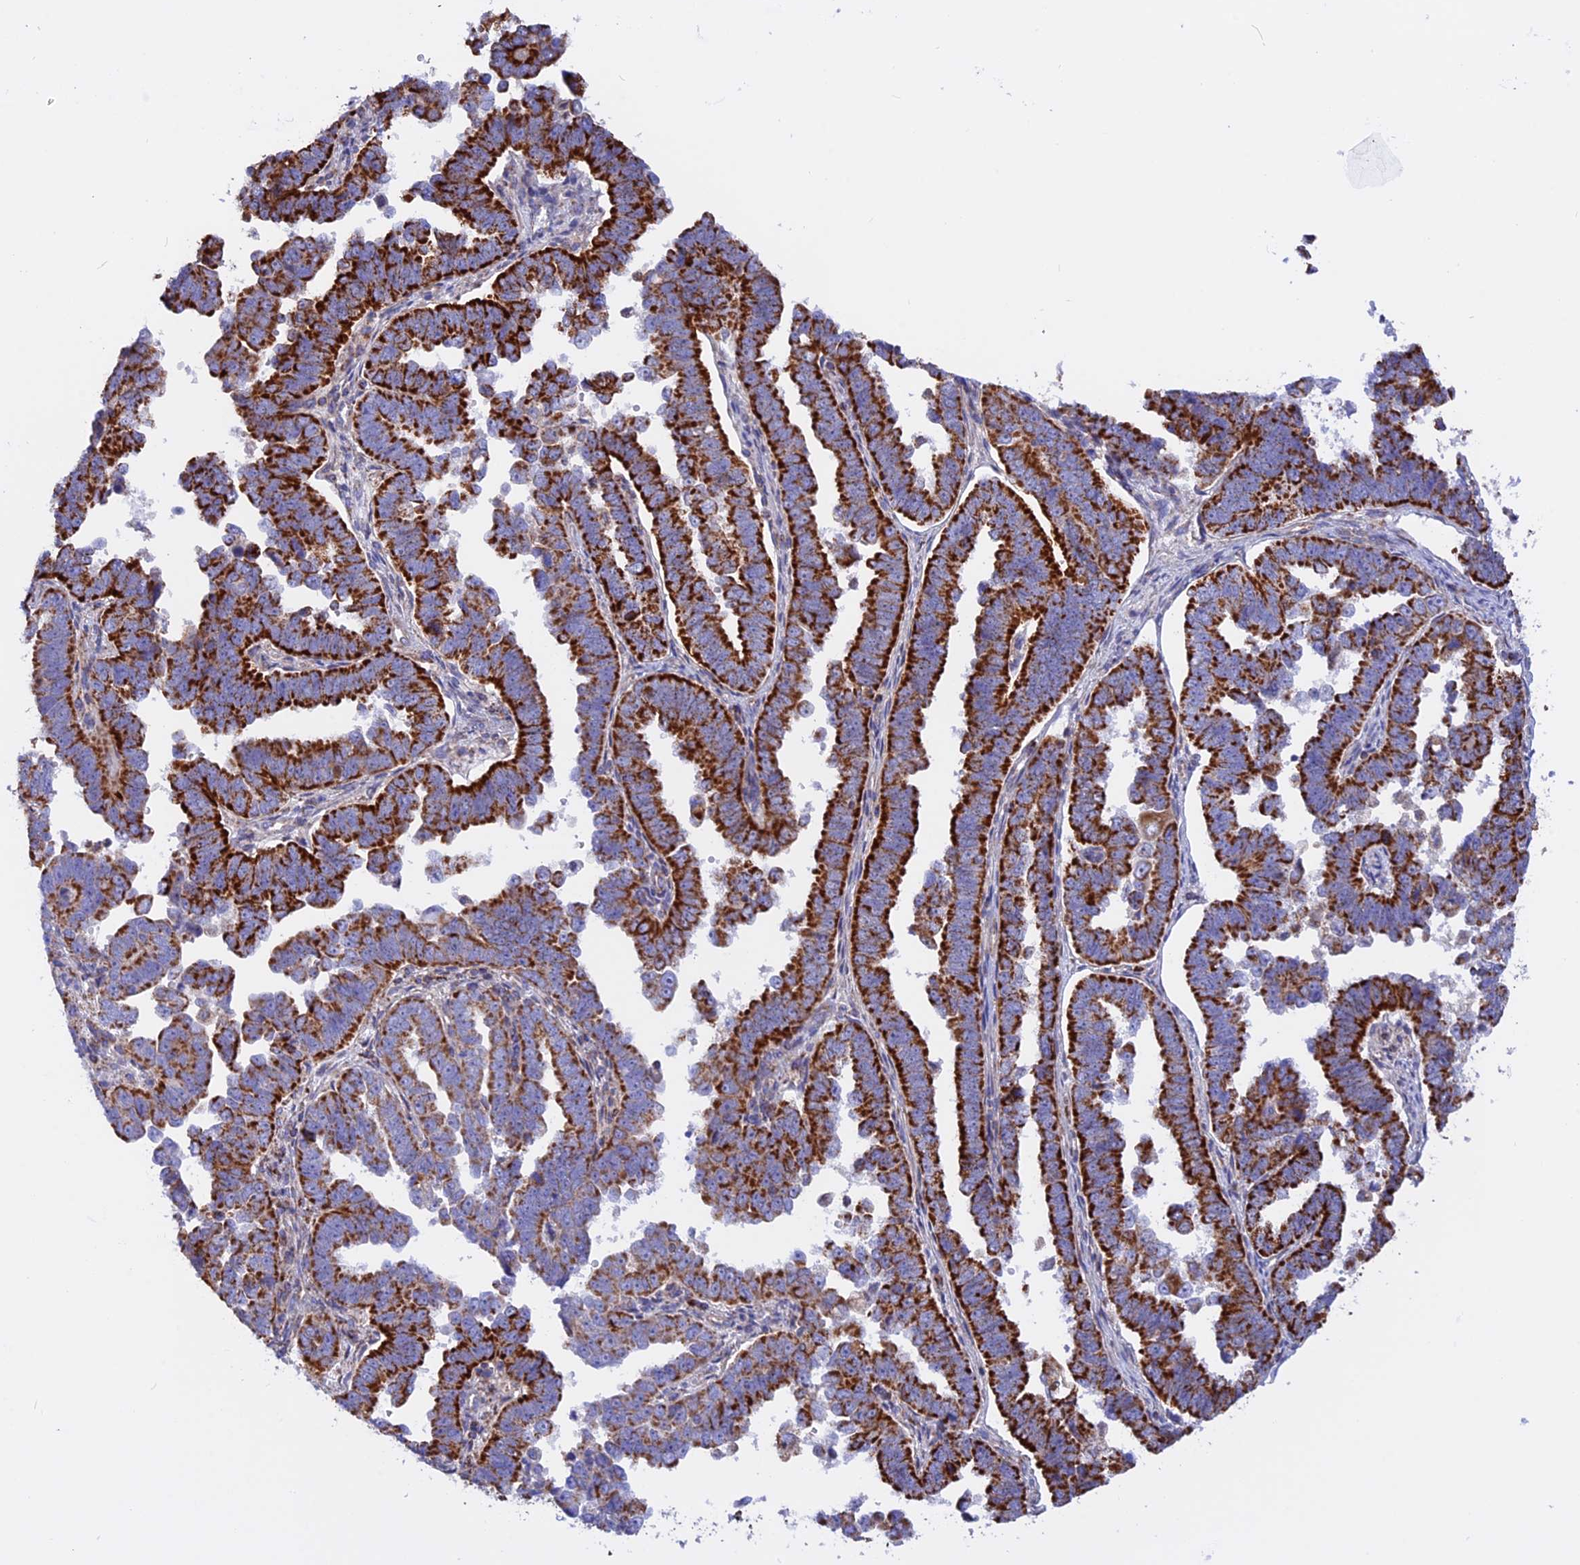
{"staining": {"intensity": "strong", "quantity": ">75%", "location": "cytoplasmic/membranous"}, "tissue": "endometrial cancer", "cell_type": "Tumor cells", "image_type": "cancer", "snomed": [{"axis": "morphology", "description": "Adenocarcinoma, NOS"}, {"axis": "topography", "description": "Endometrium"}], "caption": "Immunohistochemical staining of endometrial cancer reveals strong cytoplasmic/membranous protein positivity in approximately >75% of tumor cells.", "gene": "GCDH", "patient": {"sex": "female", "age": 75}}